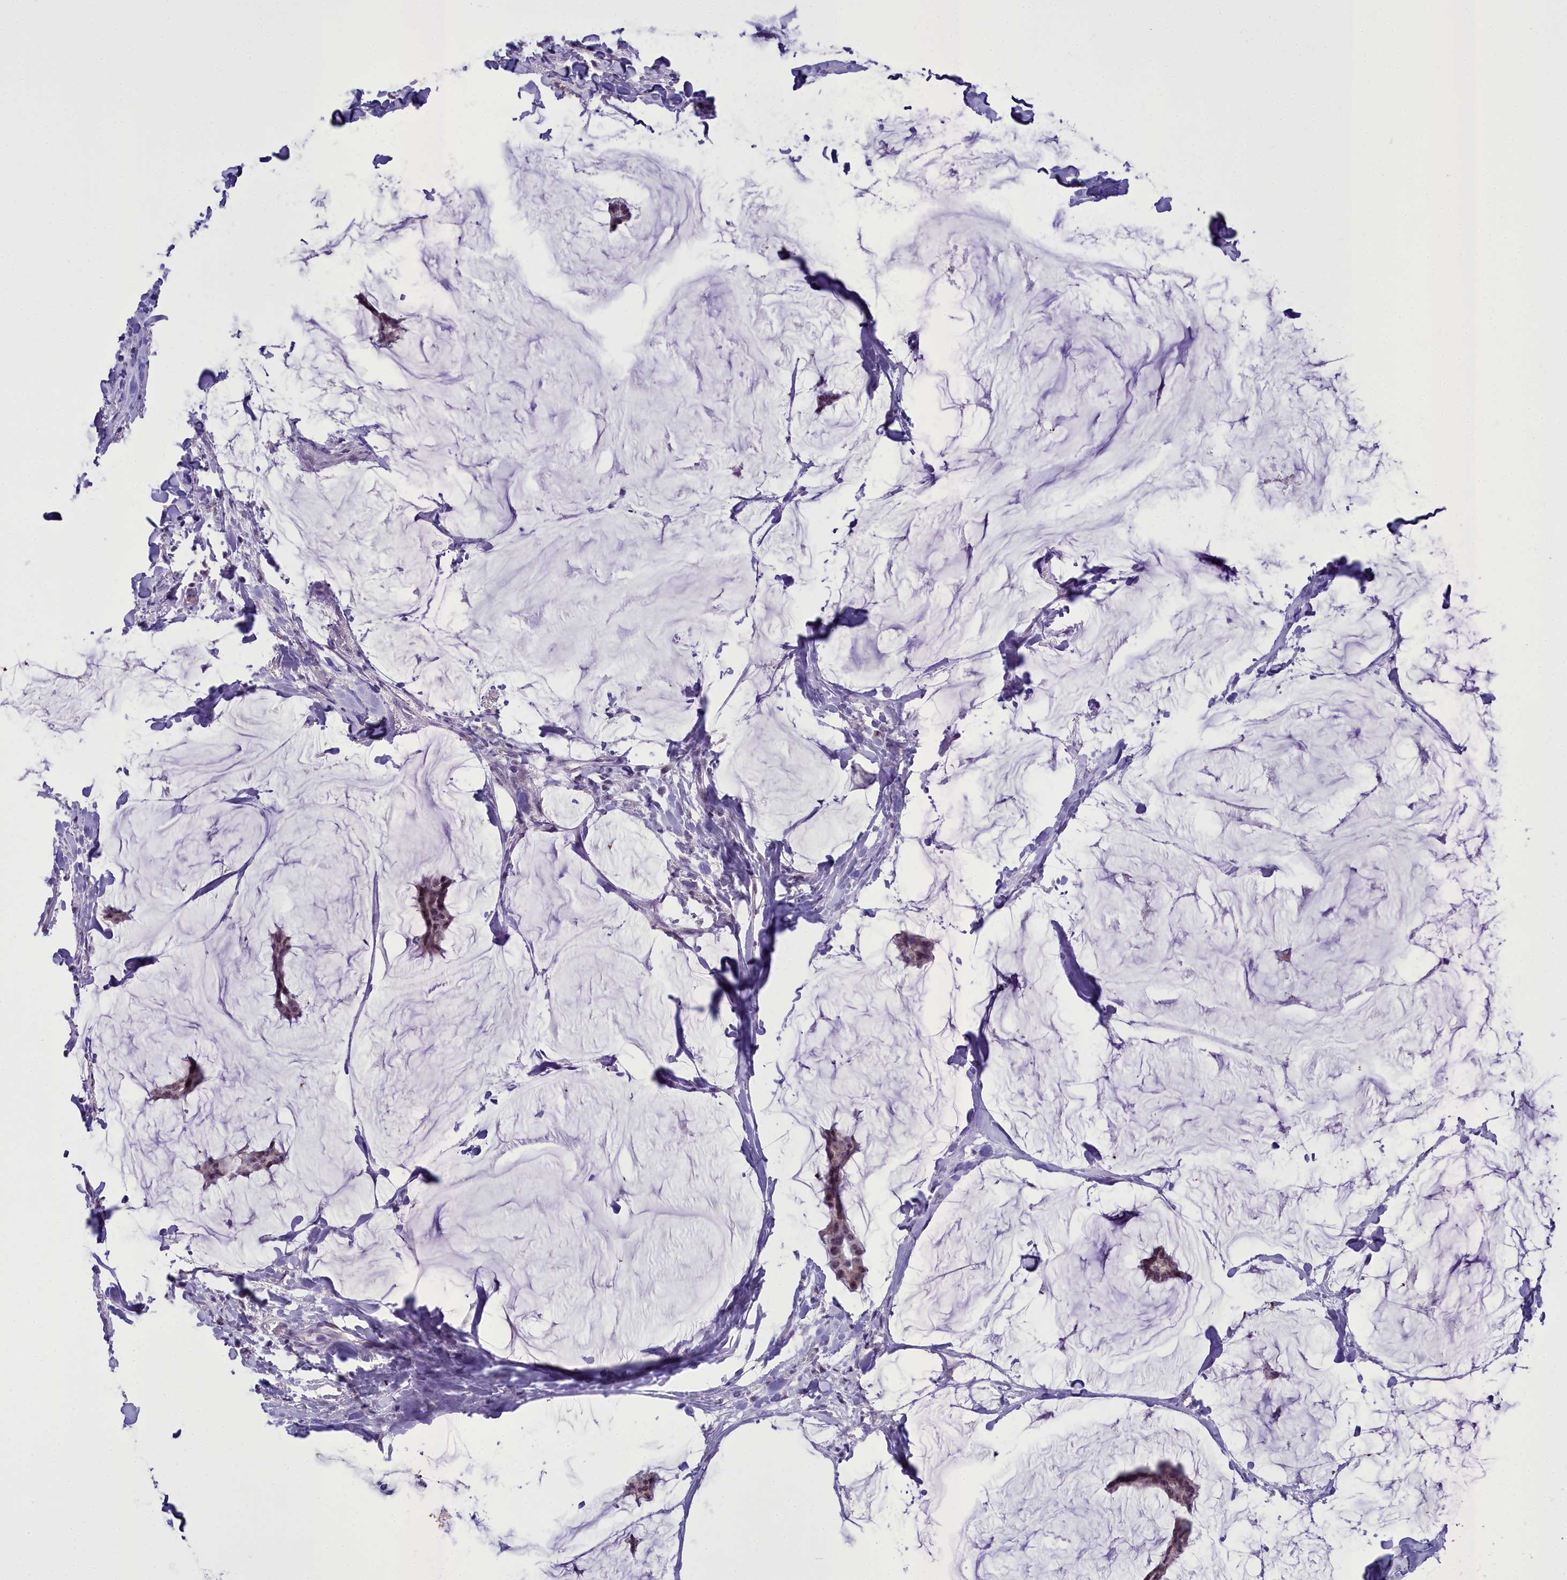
{"staining": {"intensity": "weak", "quantity": "<25%", "location": "nuclear"}, "tissue": "breast cancer", "cell_type": "Tumor cells", "image_type": "cancer", "snomed": [{"axis": "morphology", "description": "Duct carcinoma"}, {"axis": "topography", "description": "Breast"}], "caption": "Tumor cells show no significant protein staining in infiltrating ductal carcinoma (breast). (DAB IHC, high magnification).", "gene": "B9D2", "patient": {"sex": "female", "age": 93}}